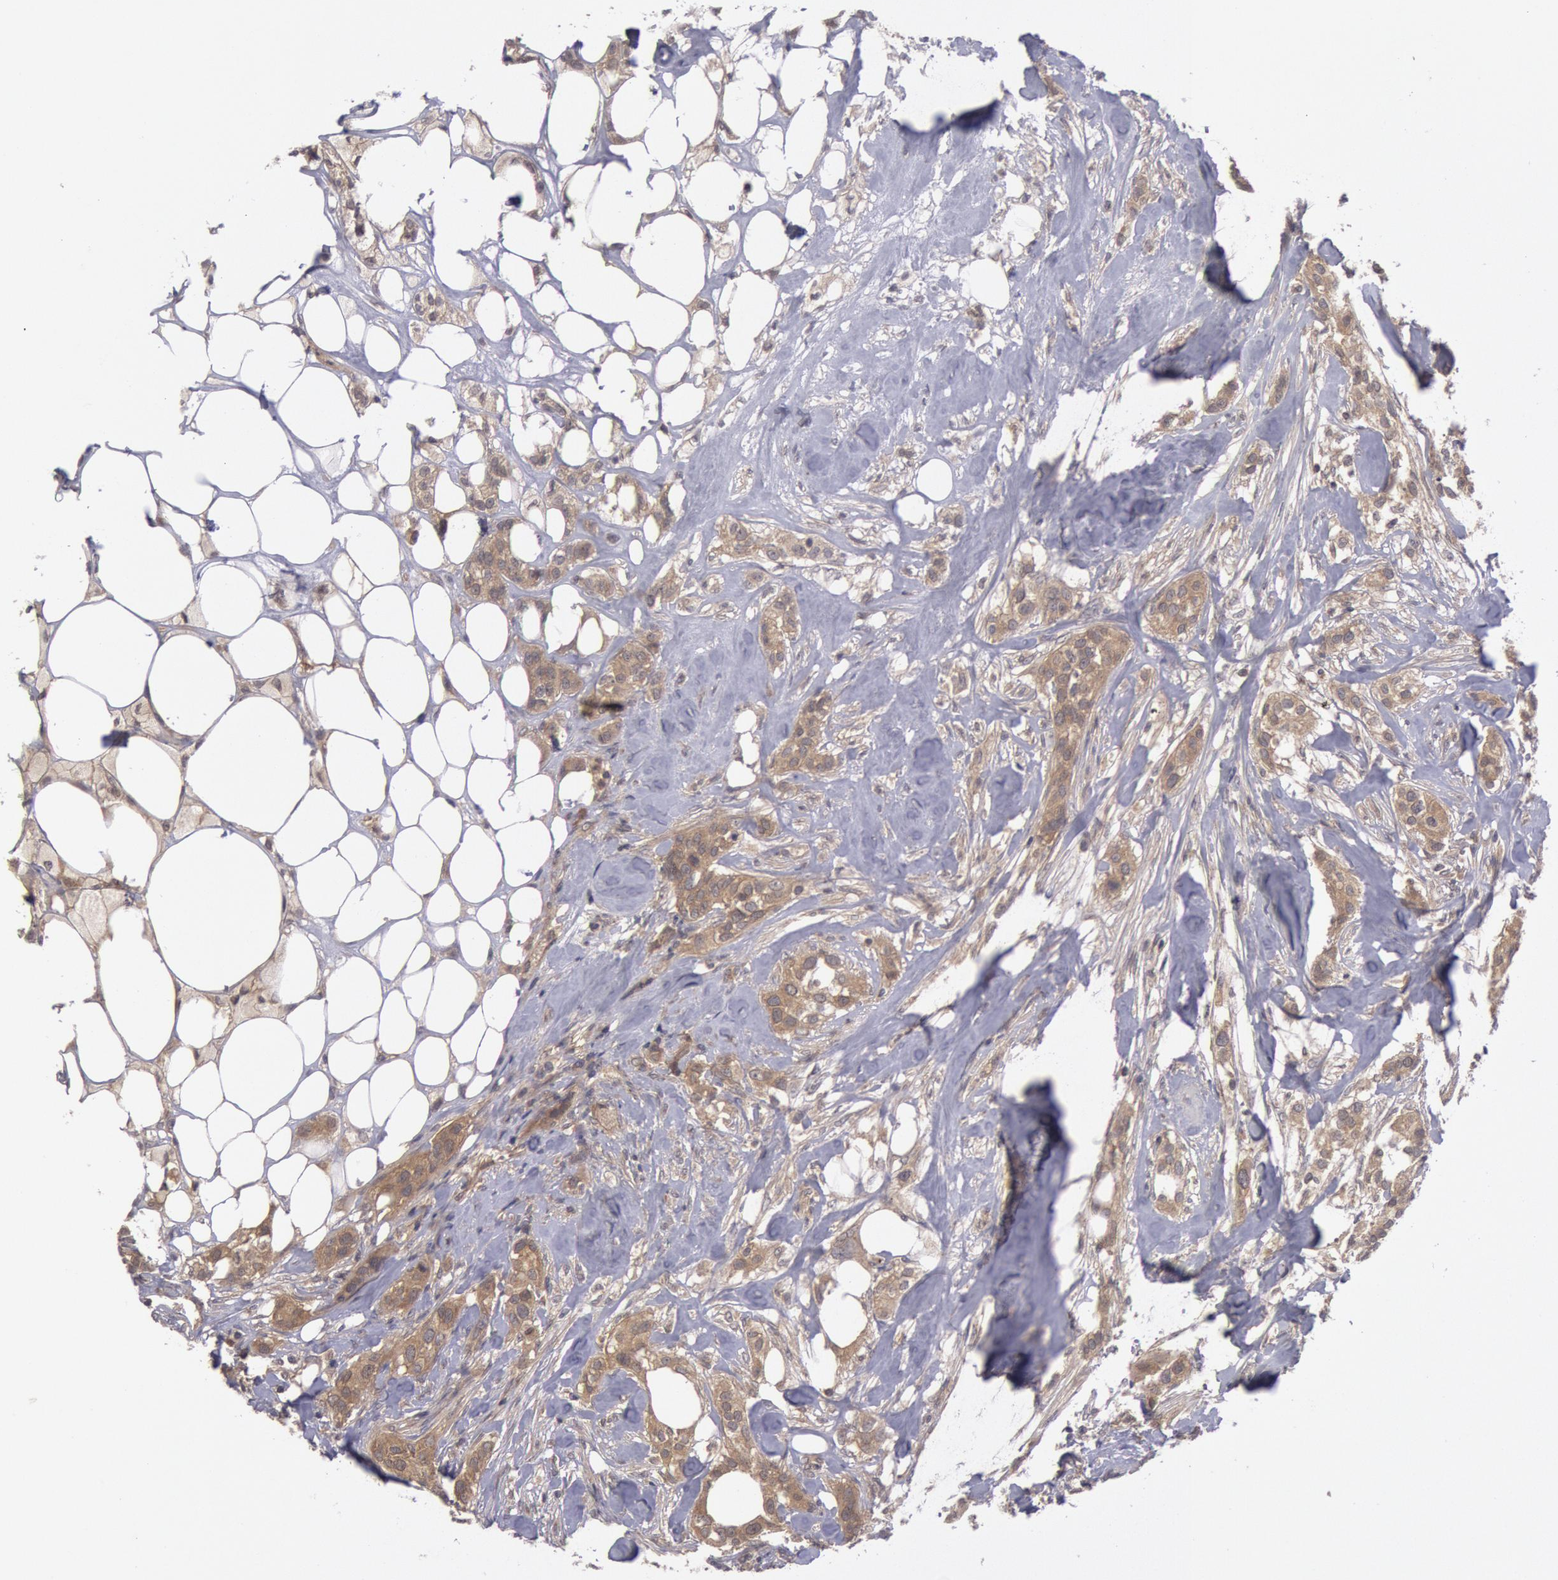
{"staining": {"intensity": "moderate", "quantity": ">75%", "location": "cytoplasmic/membranous"}, "tissue": "breast cancer", "cell_type": "Tumor cells", "image_type": "cancer", "snomed": [{"axis": "morphology", "description": "Duct carcinoma"}, {"axis": "topography", "description": "Breast"}], "caption": "A high-resolution histopathology image shows immunohistochemistry (IHC) staining of invasive ductal carcinoma (breast), which demonstrates moderate cytoplasmic/membranous expression in approximately >75% of tumor cells.", "gene": "BRAF", "patient": {"sex": "female", "age": 45}}